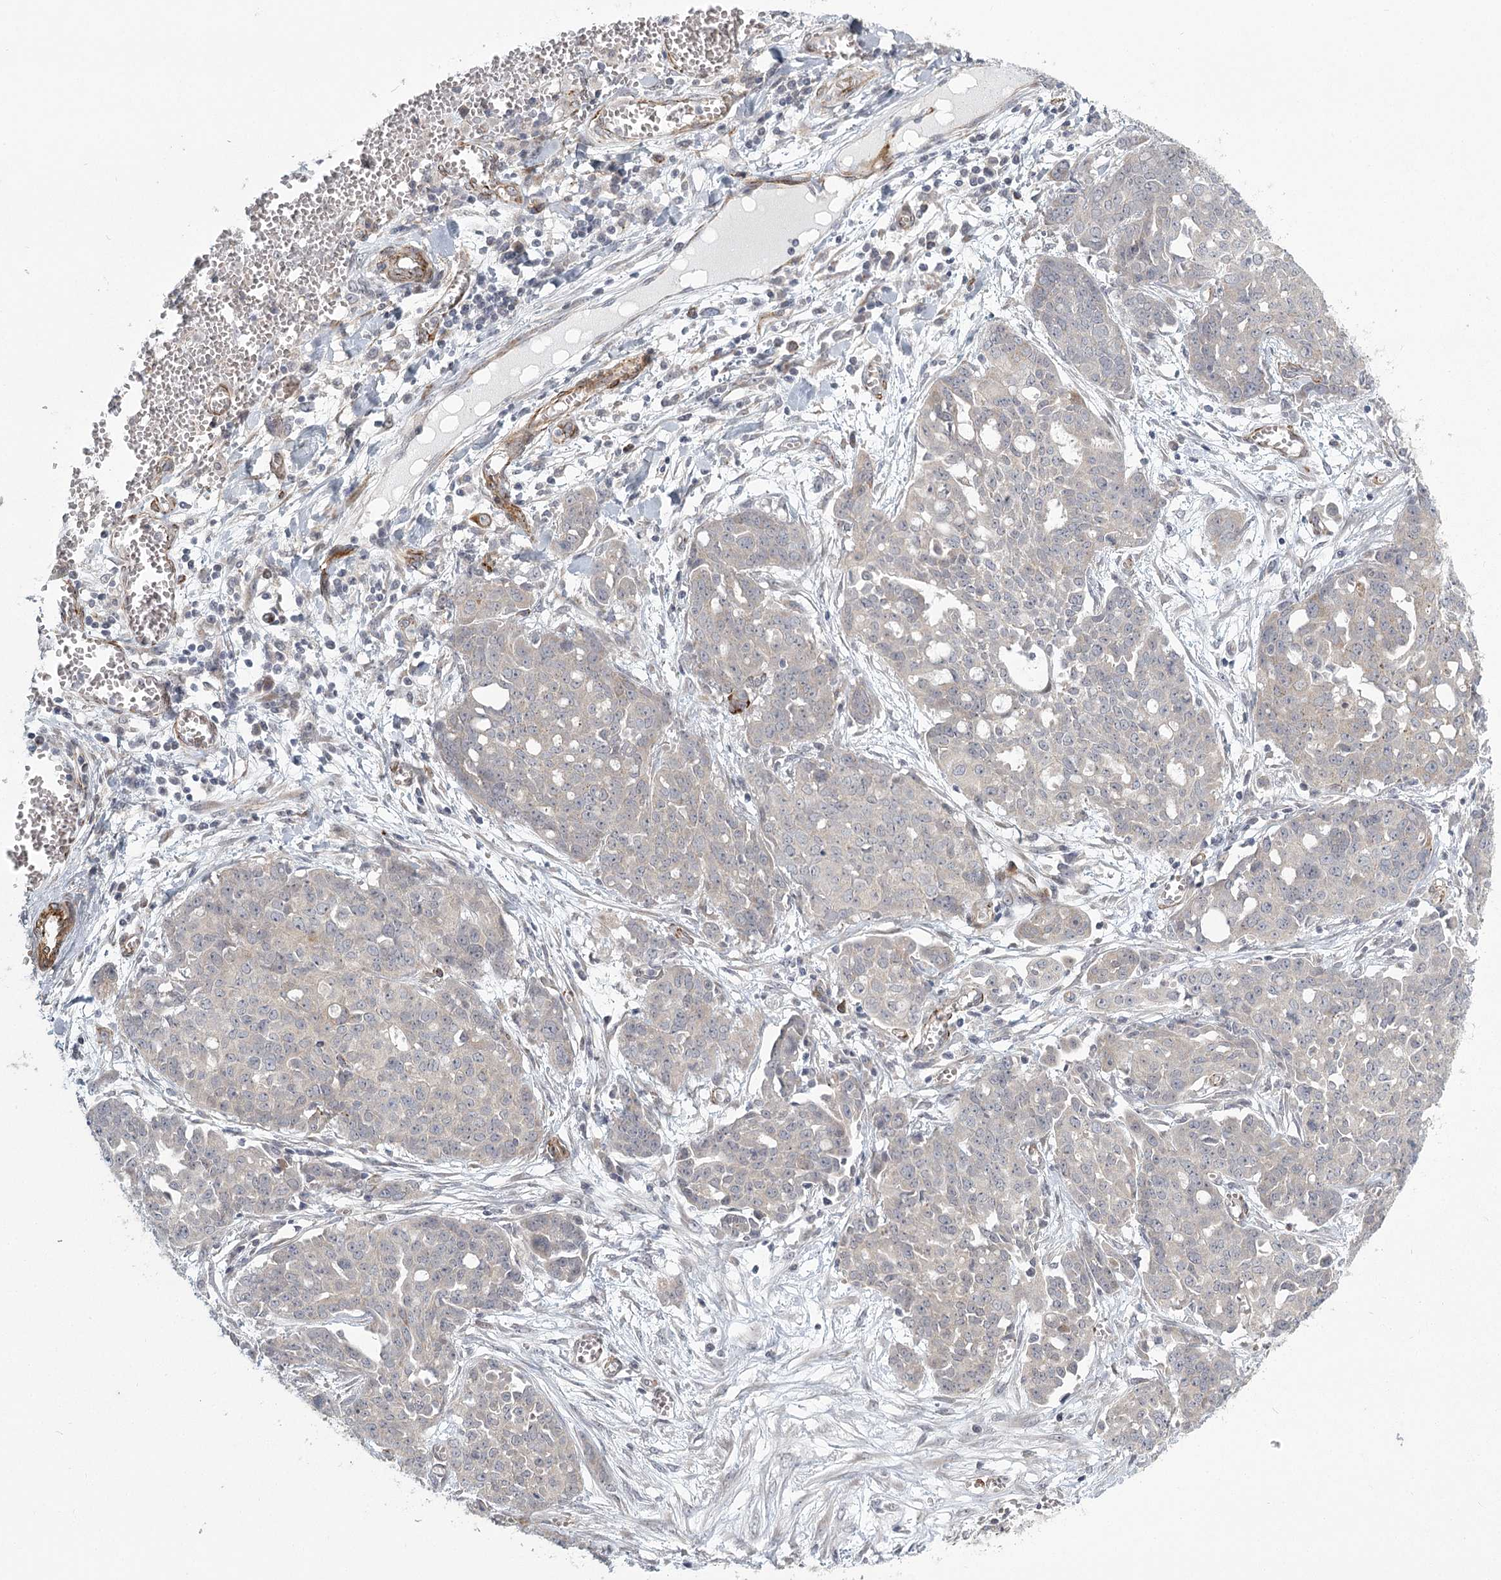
{"staining": {"intensity": "negative", "quantity": "none", "location": "none"}, "tissue": "ovarian cancer", "cell_type": "Tumor cells", "image_type": "cancer", "snomed": [{"axis": "morphology", "description": "Cystadenocarcinoma, serous, NOS"}, {"axis": "topography", "description": "Soft tissue"}, {"axis": "topography", "description": "Ovary"}], "caption": "Serous cystadenocarcinoma (ovarian) was stained to show a protein in brown. There is no significant positivity in tumor cells. (DAB (3,3'-diaminobenzidine) immunohistochemistry visualized using brightfield microscopy, high magnification).", "gene": "MEPE", "patient": {"sex": "female", "age": 57}}